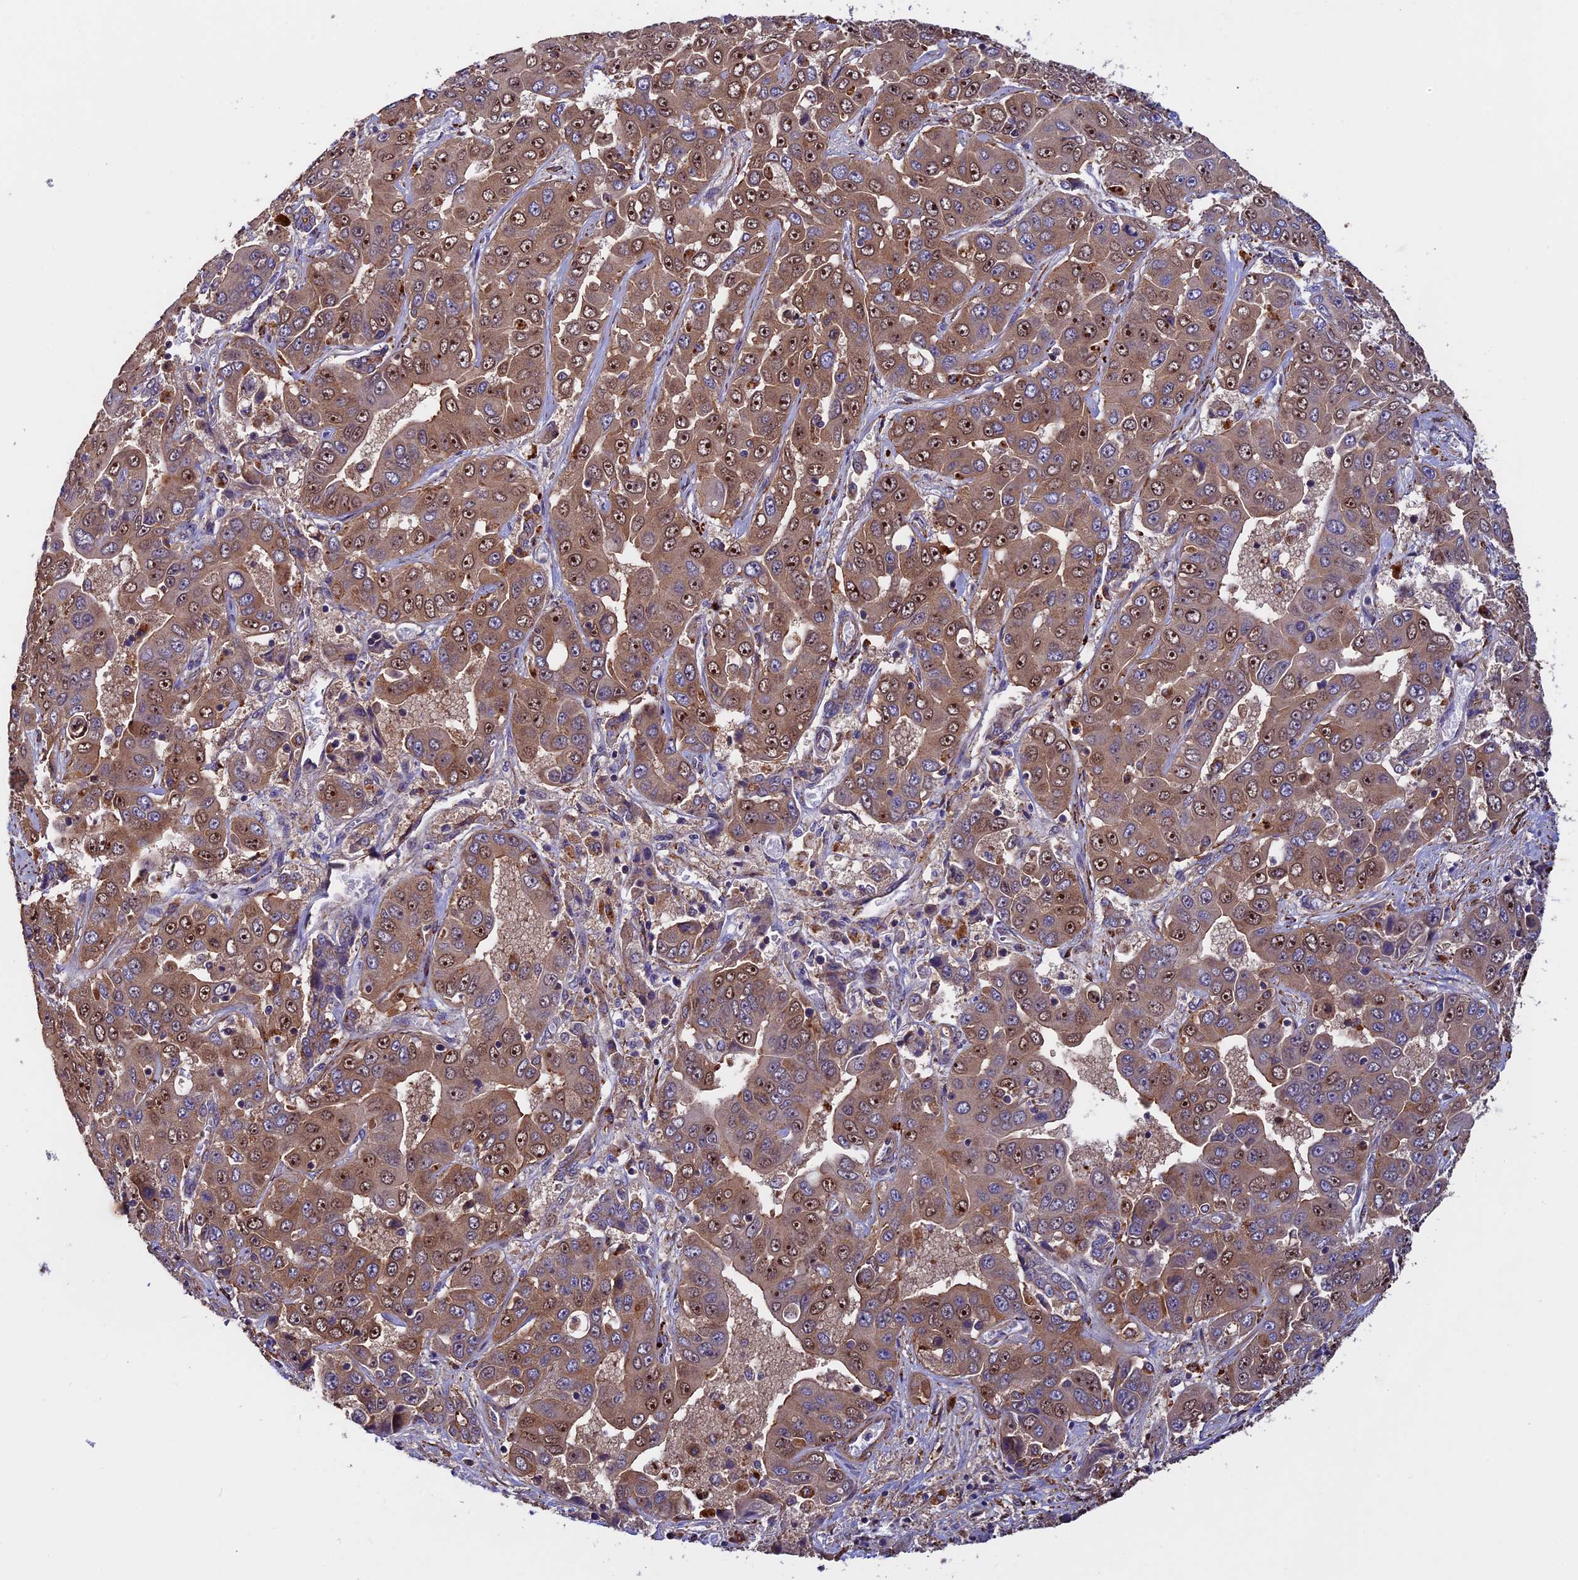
{"staining": {"intensity": "moderate", "quantity": ">75%", "location": "cytoplasmic/membranous,nuclear"}, "tissue": "liver cancer", "cell_type": "Tumor cells", "image_type": "cancer", "snomed": [{"axis": "morphology", "description": "Cholangiocarcinoma"}, {"axis": "topography", "description": "Liver"}], "caption": "Protein analysis of cholangiocarcinoma (liver) tissue reveals moderate cytoplasmic/membranous and nuclear staining in approximately >75% of tumor cells. Using DAB (3,3'-diaminobenzidine) (brown) and hematoxylin (blue) stains, captured at high magnification using brightfield microscopy.", "gene": "SLC9A5", "patient": {"sex": "female", "age": 52}}